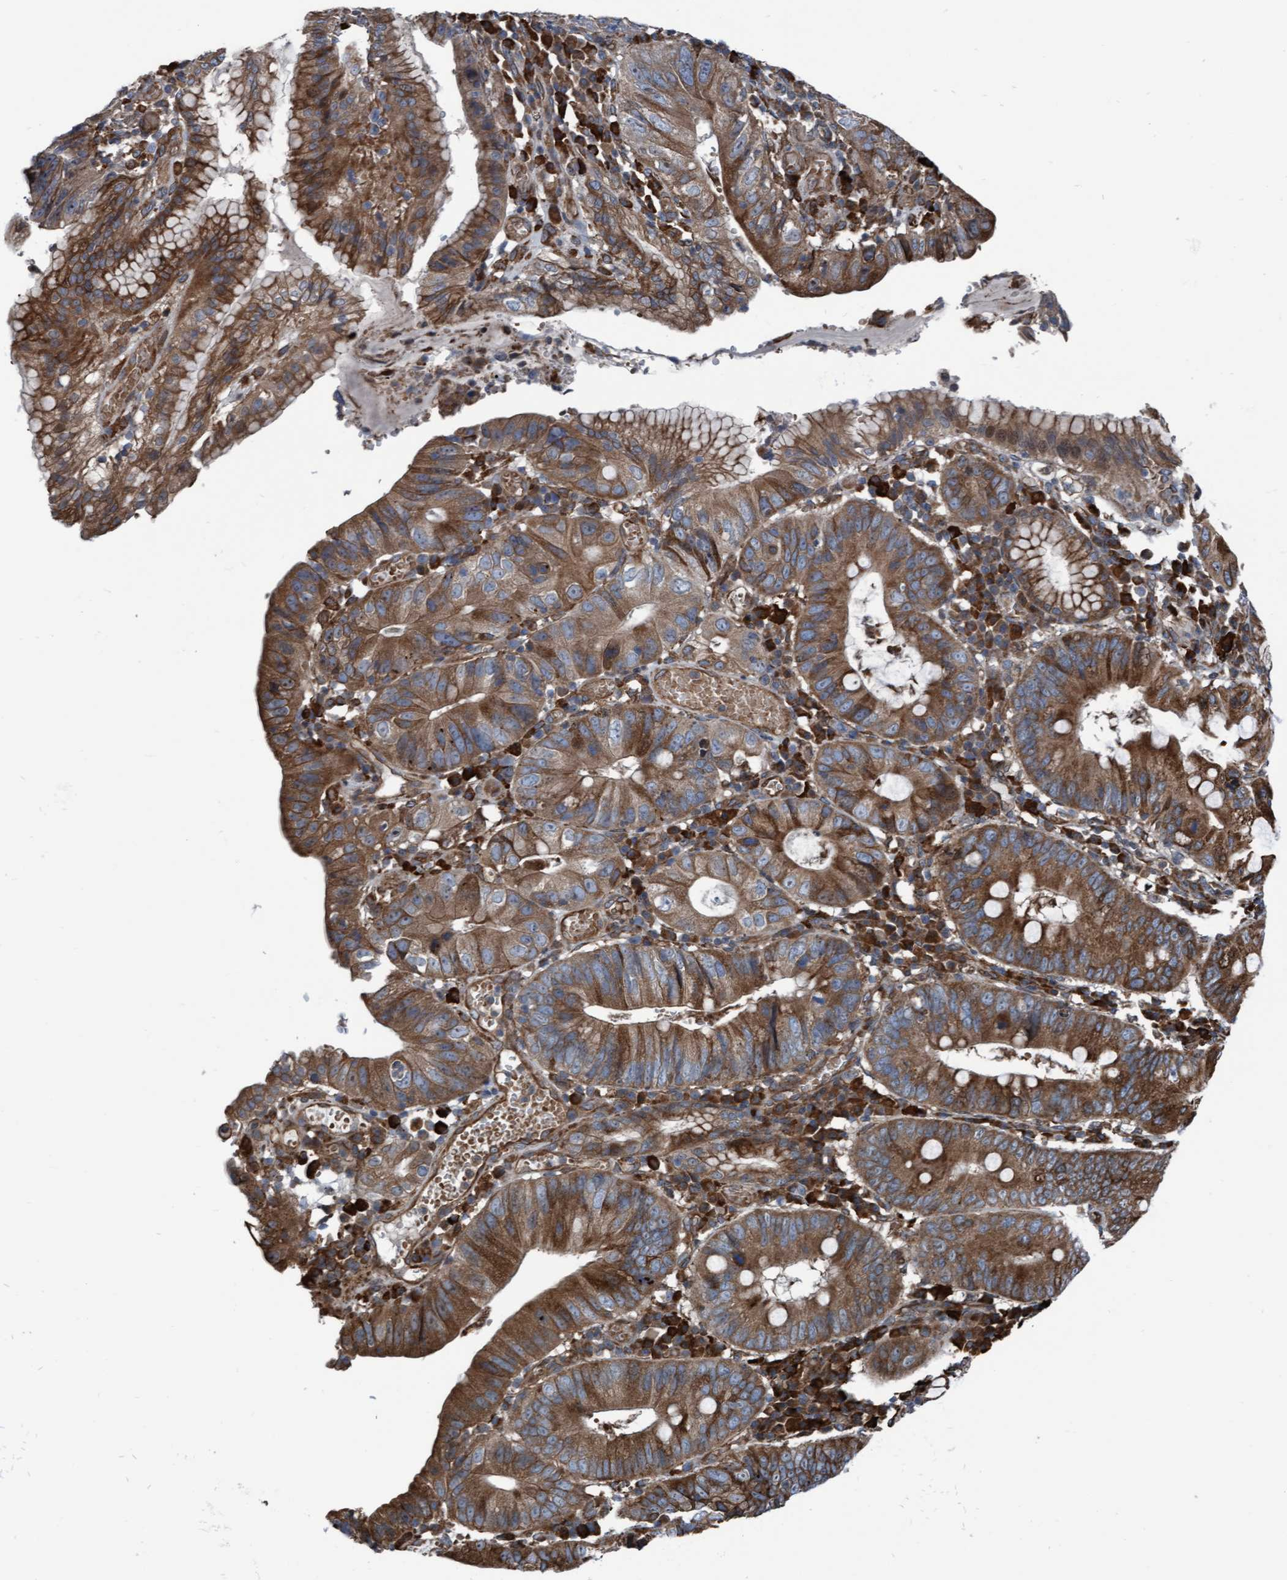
{"staining": {"intensity": "strong", "quantity": ">75%", "location": "cytoplasmic/membranous"}, "tissue": "stomach cancer", "cell_type": "Tumor cells", "image_type": "cancer", "snomed": [{"axis": "morphology", "description": "Adenocarcinoma, NOS"}, {"axis": "topography", "description": "Stomach"}], "caption": "Immunohistochemical staining of stomach adenocarcinoma shows high levels of strong cytoplasmic/membranous positivity in about >75% of tumor cells. (Stains: DAB (3,3'-diaminobenzidine) in brown, nuclei in blue, Microscopy: brightfield microscopy at high magnification).", "gene": "RAP1GAP2", "patient": {"sex": "male", "age": 59}}